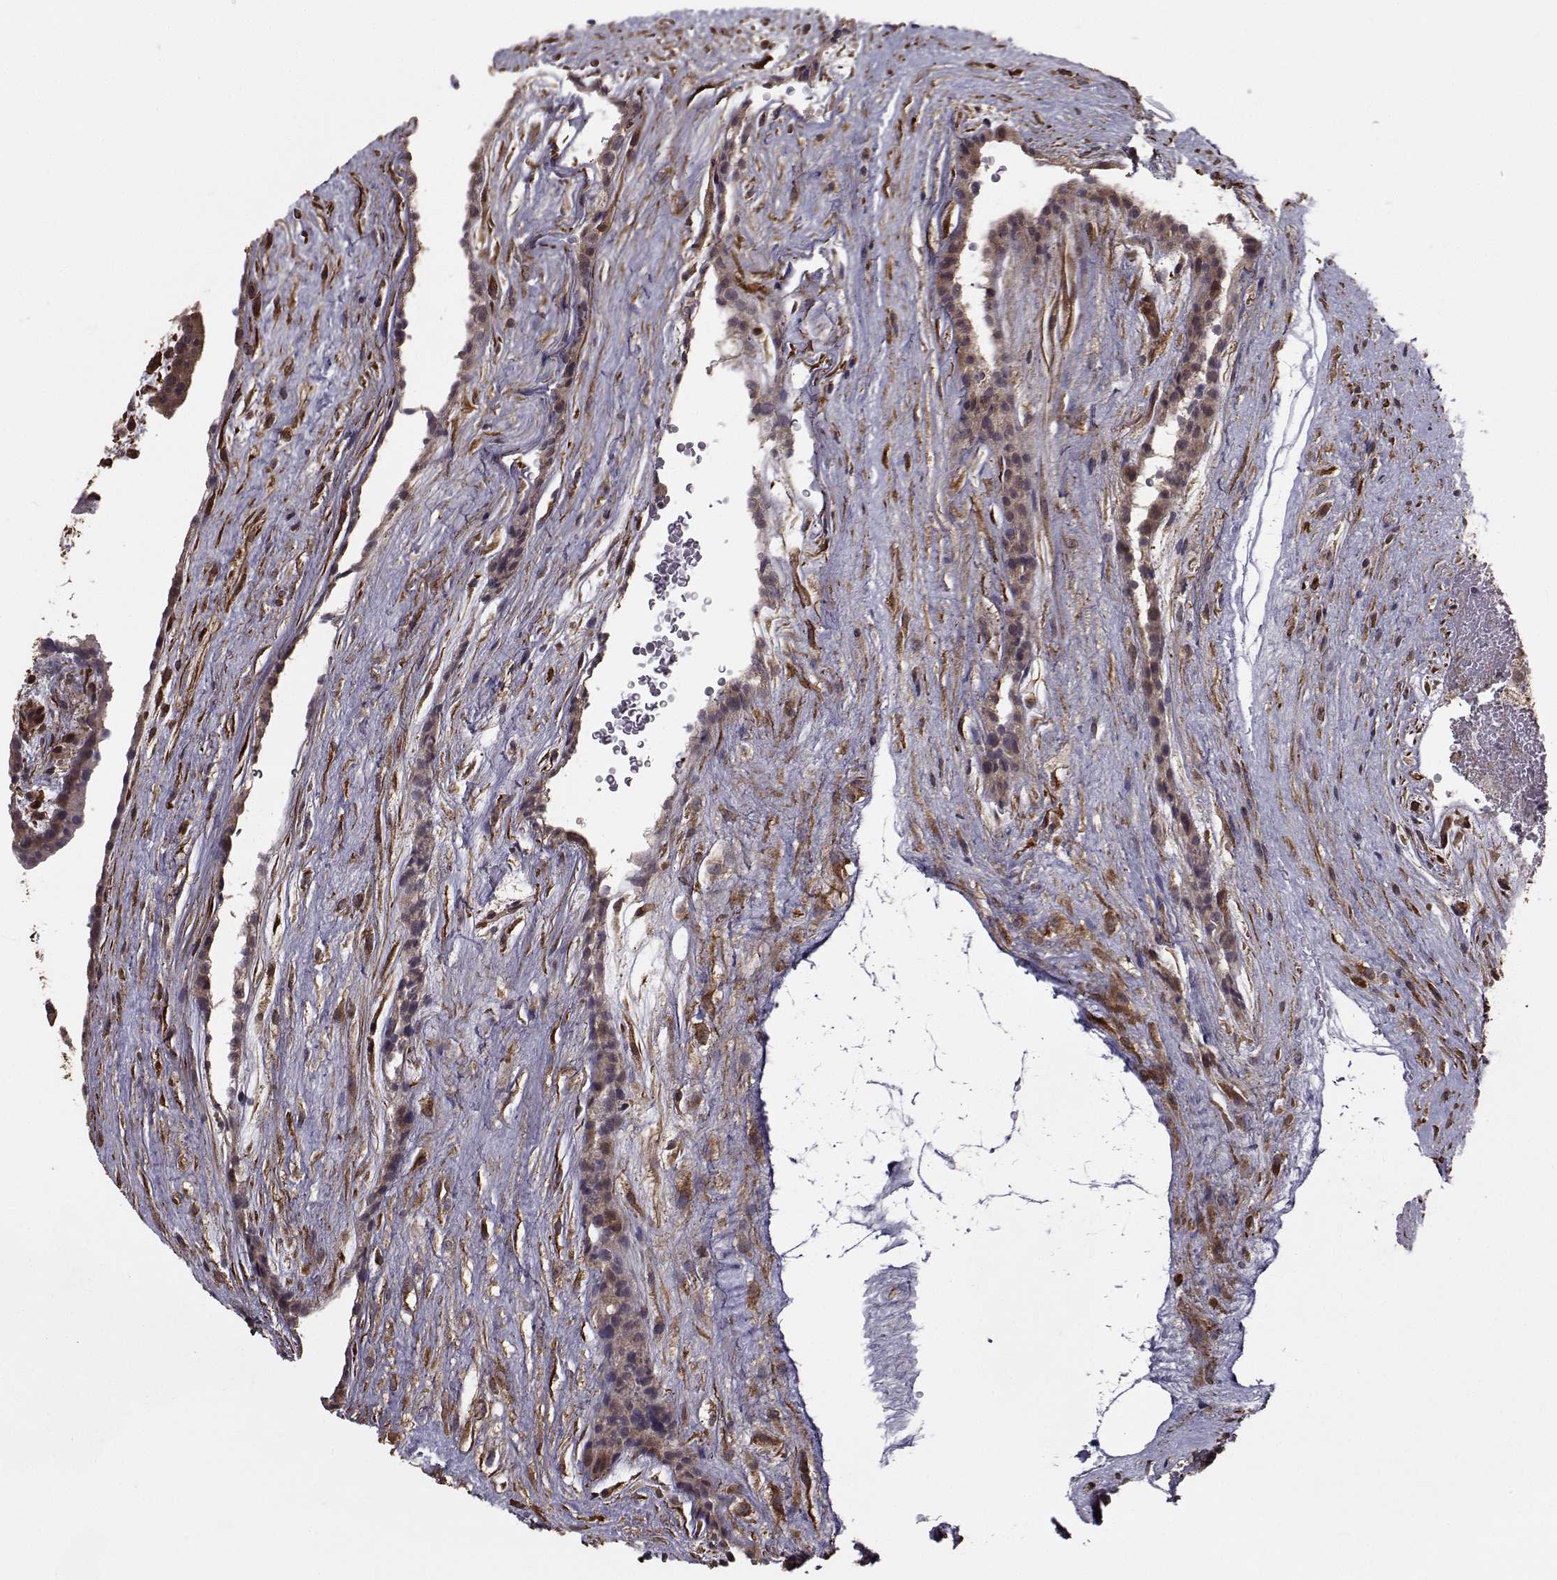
{"staining": {"intensity": "moderate", "quantity": ">75%", "location": "cytoplasmic/membranous"}, "tissue": "placenta", "cell_type": "Decidual cells", "image_type": "normal", "snomed": [{"axis": "morphology", "description": "Normal tissue, NOS"}, {"axis": "topography", "description": "Placenta"}], "caption": "Immunohistochemistry (IHC) image of normal placenta: human placenta stained using IHC reveals medium levels of moderate protein expression localized specifically in the cytoplasmic/membranous of decidual cells, appearing as a cytoplasmic/membranous brown color.", "gene": "TRIP10", "patient": {"sex": "female", "age": 19}}